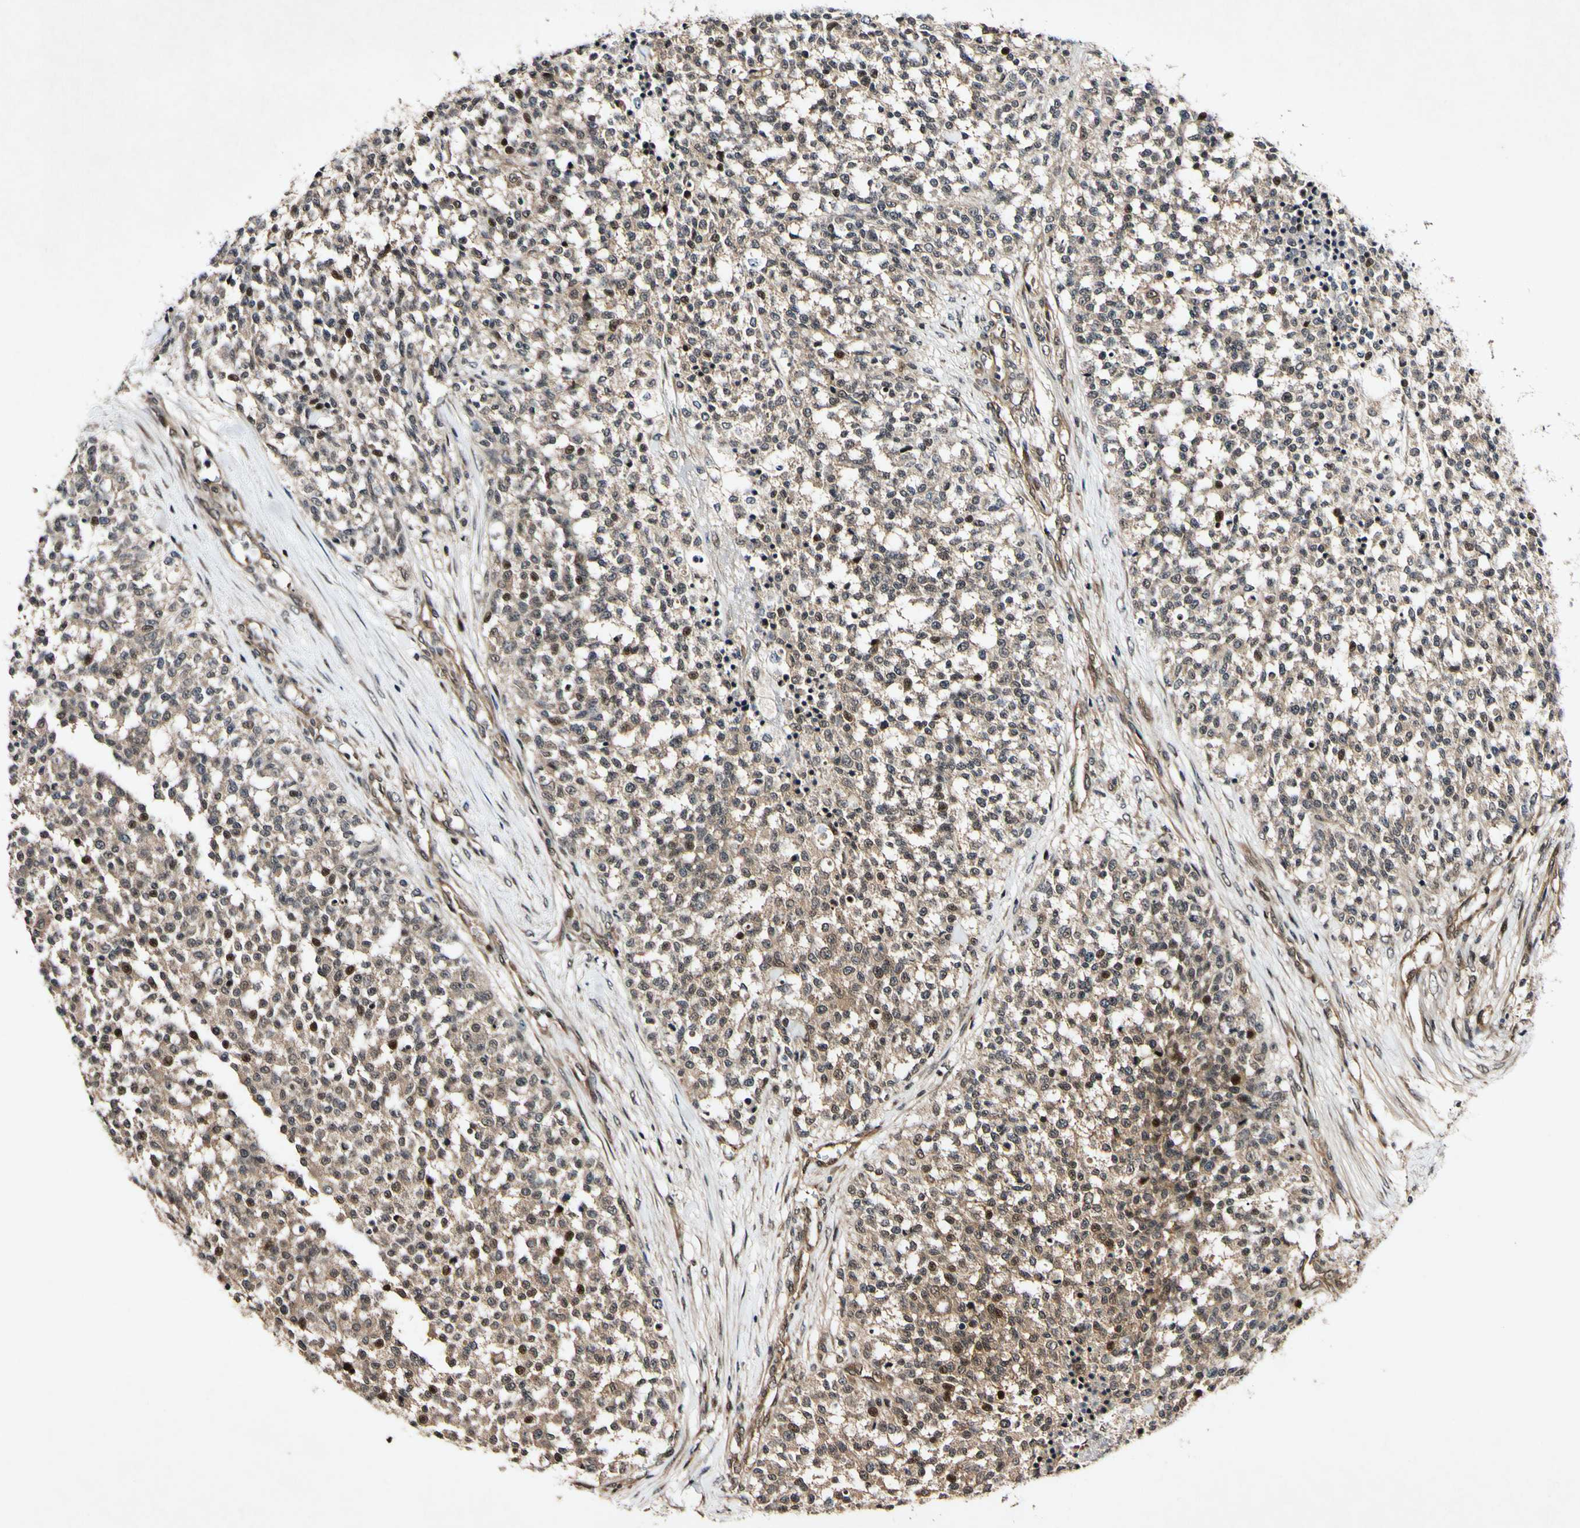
{"staining": {"intensity": "moderate", "quantity": ">75%", "location": "cytoplasmic/membranous,nuclear"}, "tissue": "testis cancer", "cell_type": "Tumor cells", "image_type": "cancer", "snomed": [{"axis": "morphology", "description": "Seminoma, NOS"}, {"axis": "topography", "description": "Testis"}], "caption": "Brown immunohistochemical staining in testis cancer displays moderate cytoplasmic/membranous and nuclear expression in about >75% of tumor cells.", "gene": "CSNK1E", "patient": {"sex": "male", "age": 59}}